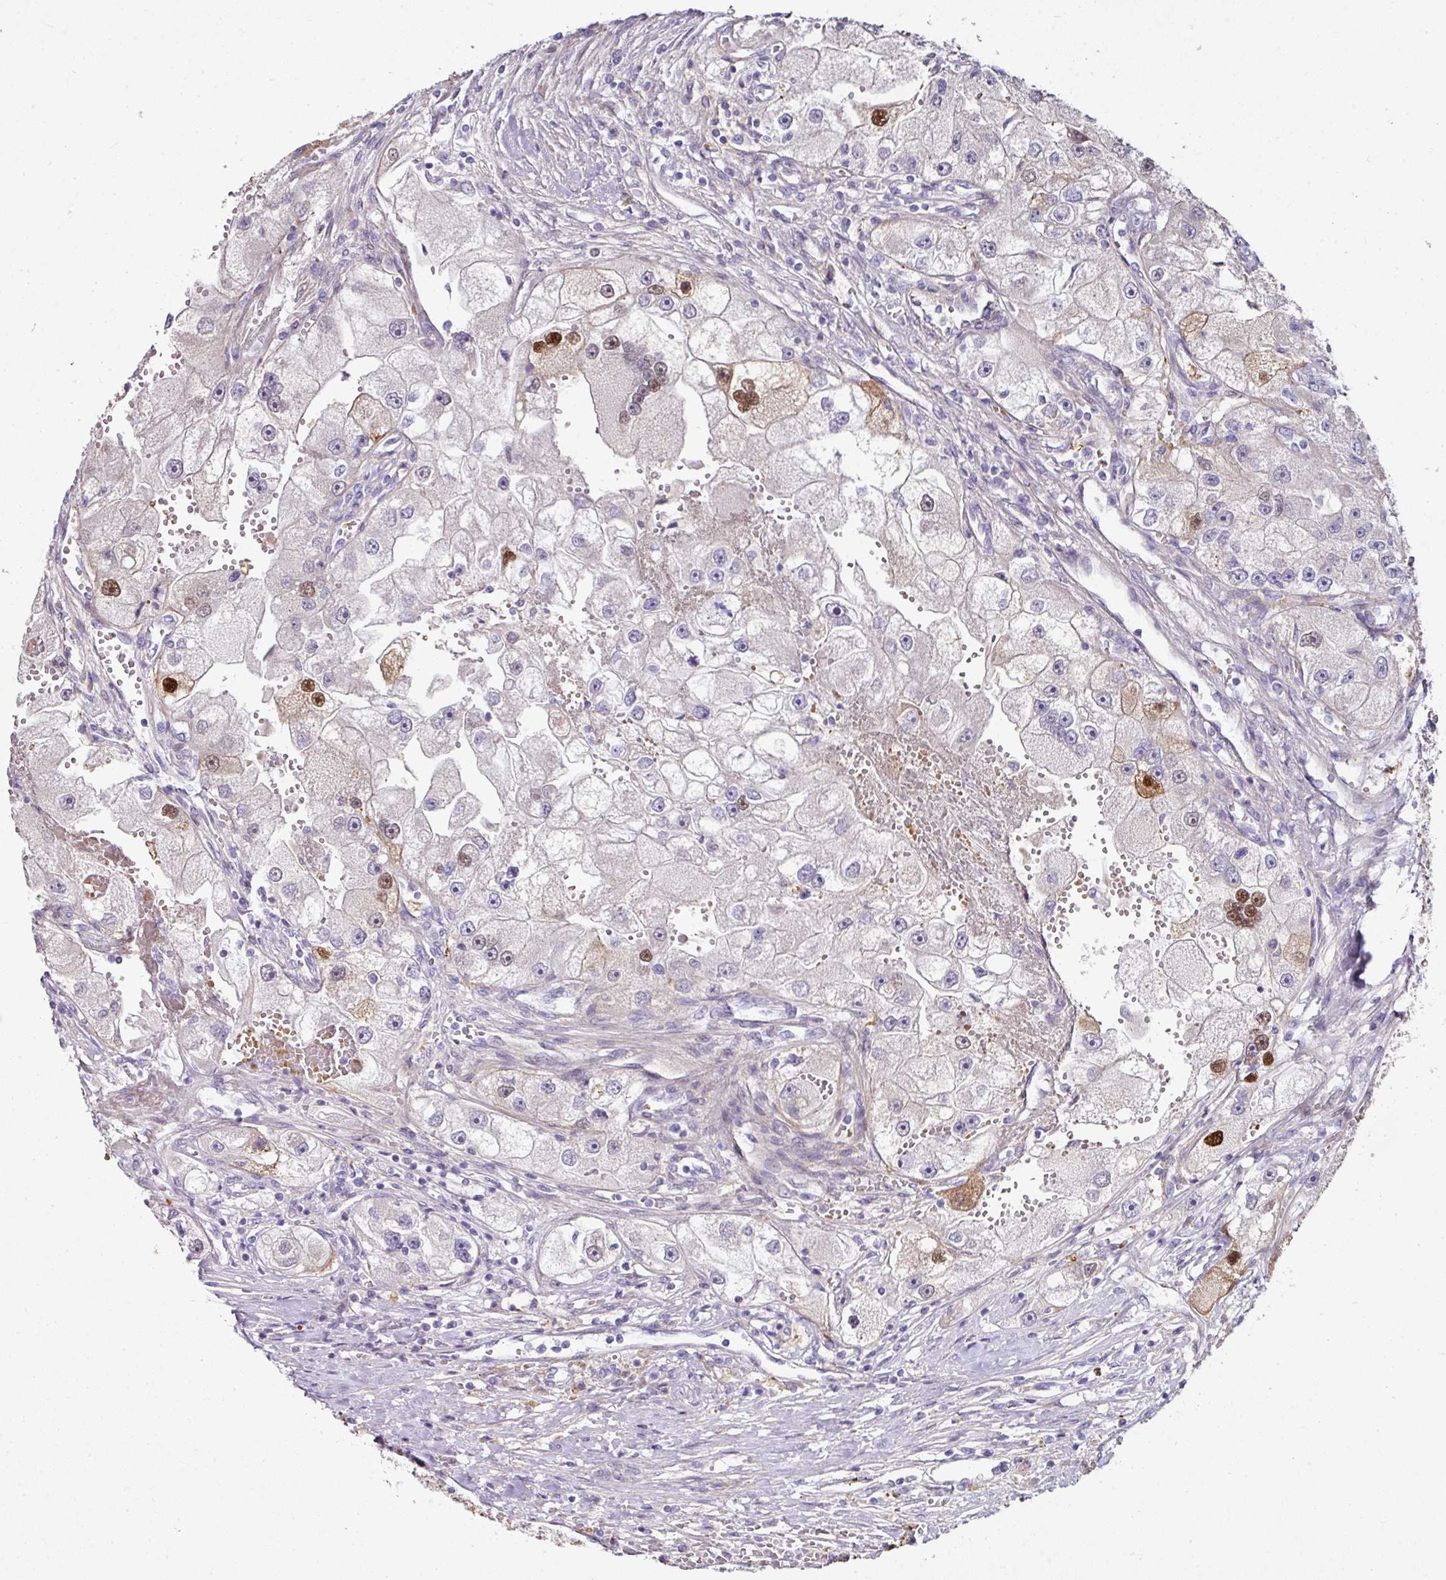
{"staining": {"intensity": "strong", "quantity": "<25%", "location": "nuclear"}, "tissue": "renal cancer", "cell_type": "Tumor cells", "image_type": "cancer", "snomed": [{"axis": "morphology", "description": "Adenocarcinoma, NOS"}, {"axis": "topography", "description": "Kidney"}], "caption": "Protein staining of renal adenocarcinoma tissue shows strong nuclear expression in about <25% of tumor cells.", "gene": "ANKRD18A", "patient": {"sex": "male", "age": 63}}